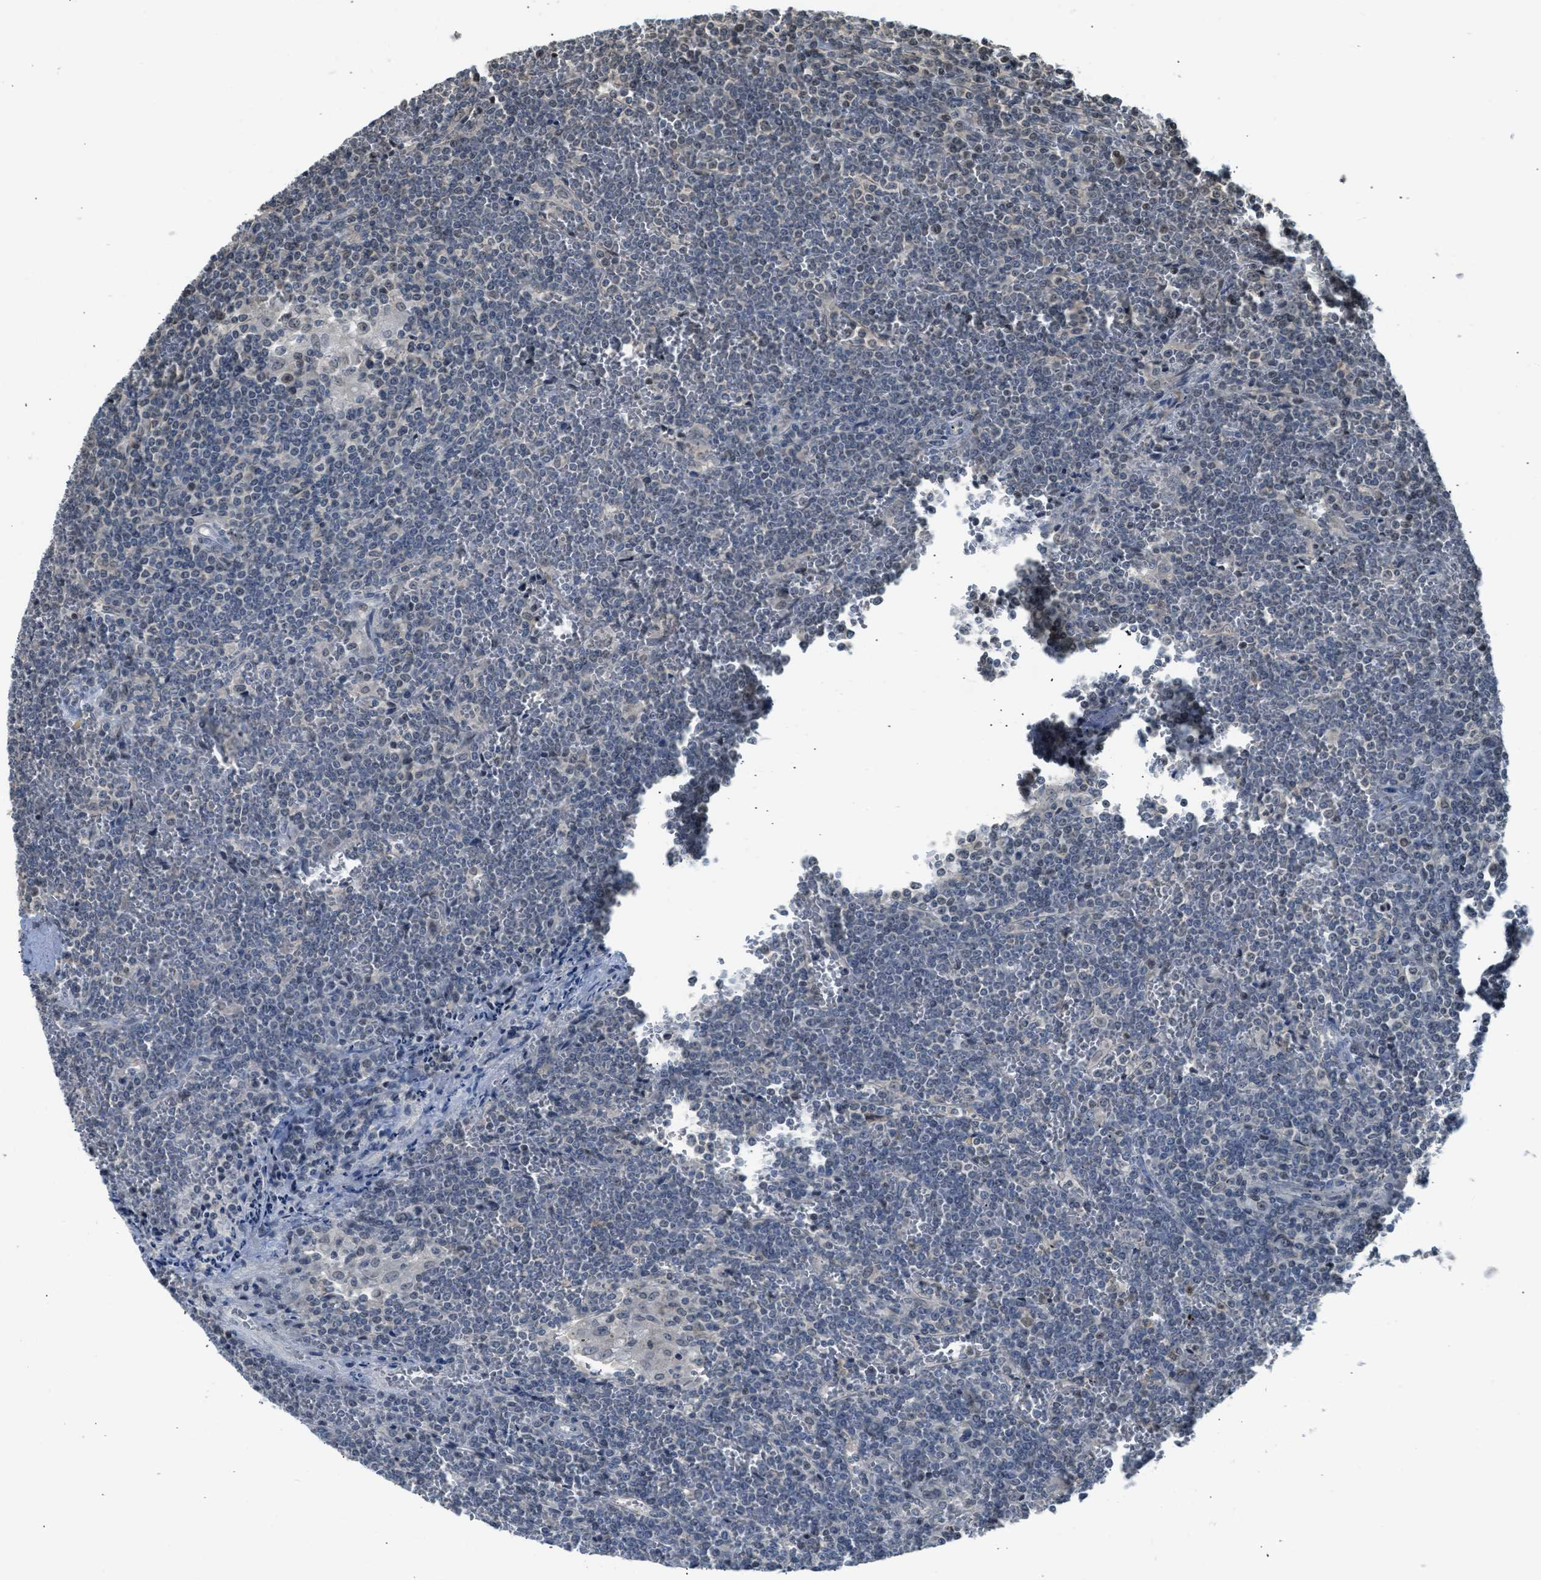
{"staining": {"intensity": "negative", "quantity": "none", "location": "none"}, "tissue": "lymphoma", "cell_type": "Tumor cells", "image_type": "cancer", "snomed": [{"axis": "morphology", "description": "Malignant lymphoma, non-Hodgkin's type, Low grade"}, {"axis": "topography", "description": "Spleen"}], "caption": "DAB (3,3'-diaminobenzidine) immunohistochemical staining of low-grade malignant lymphoma, non-Hodgkin's type reveals no significant expression in tumor cells.", "gene": "TTBK2", "patient": {"sex": "female", "age": 19}}